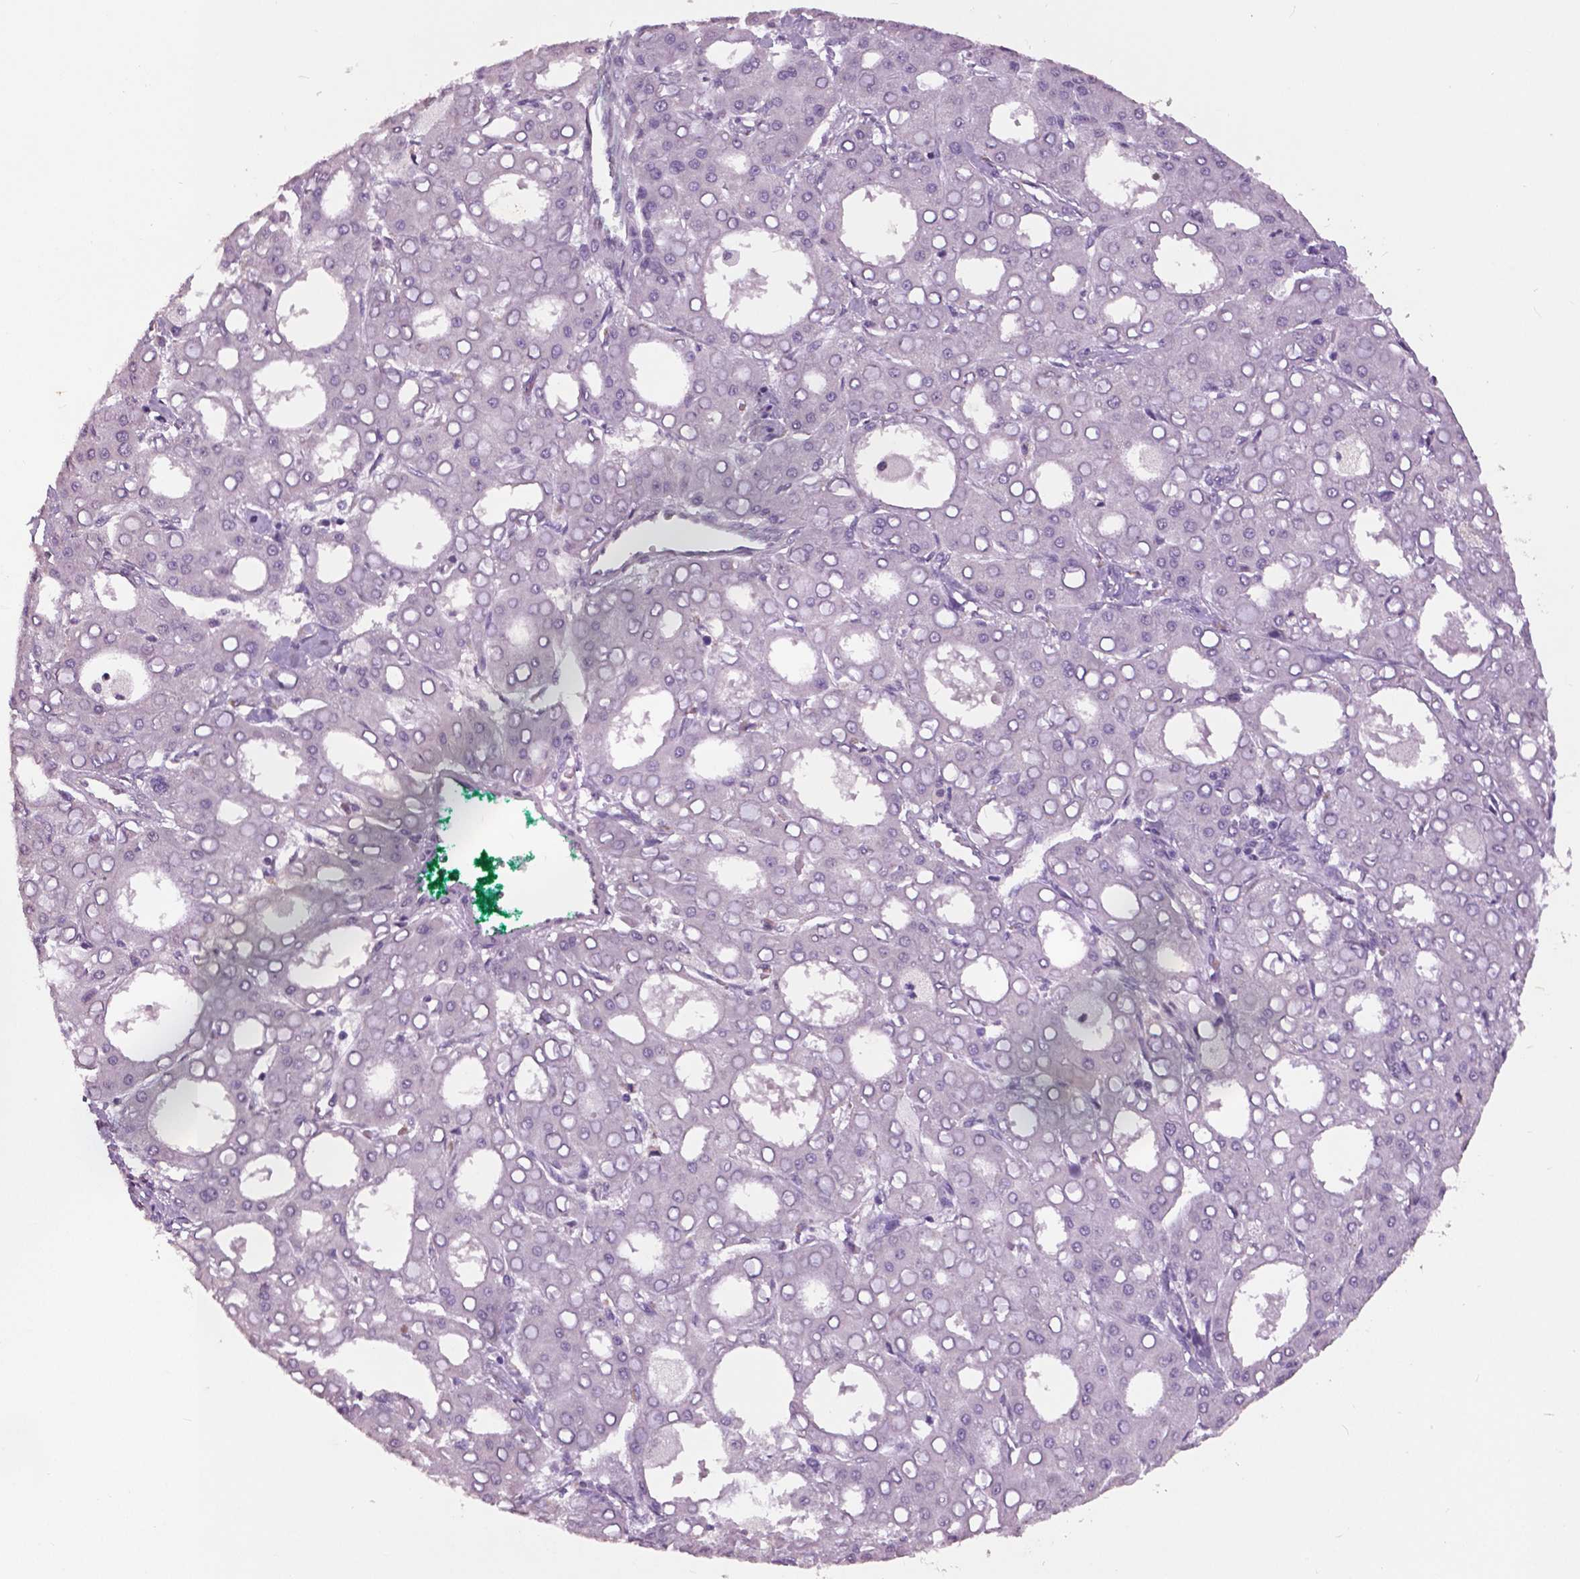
{"staining": {"intensity": "negative", "quantity": "none", "location": "none"}, "tissue": "liver cancer", "cell_type": "Tumor cells", "image_type": "cancer", "snomed": [{"axis": "morphology", "description": "Carcinoma, Hepatocellular, NOS"}, {"axis": "topography", "description": "Liver"}], "caption": "This photomicrograph is of hepatocellular carcinoma (liver) stained with immunohistochemistry to label a protein in brown with the nuclei are counter-stained blue. There is no positivity in tumor cells.", "gene": "GRIN2A", "patient": {"sex": "male", "age": 65}}